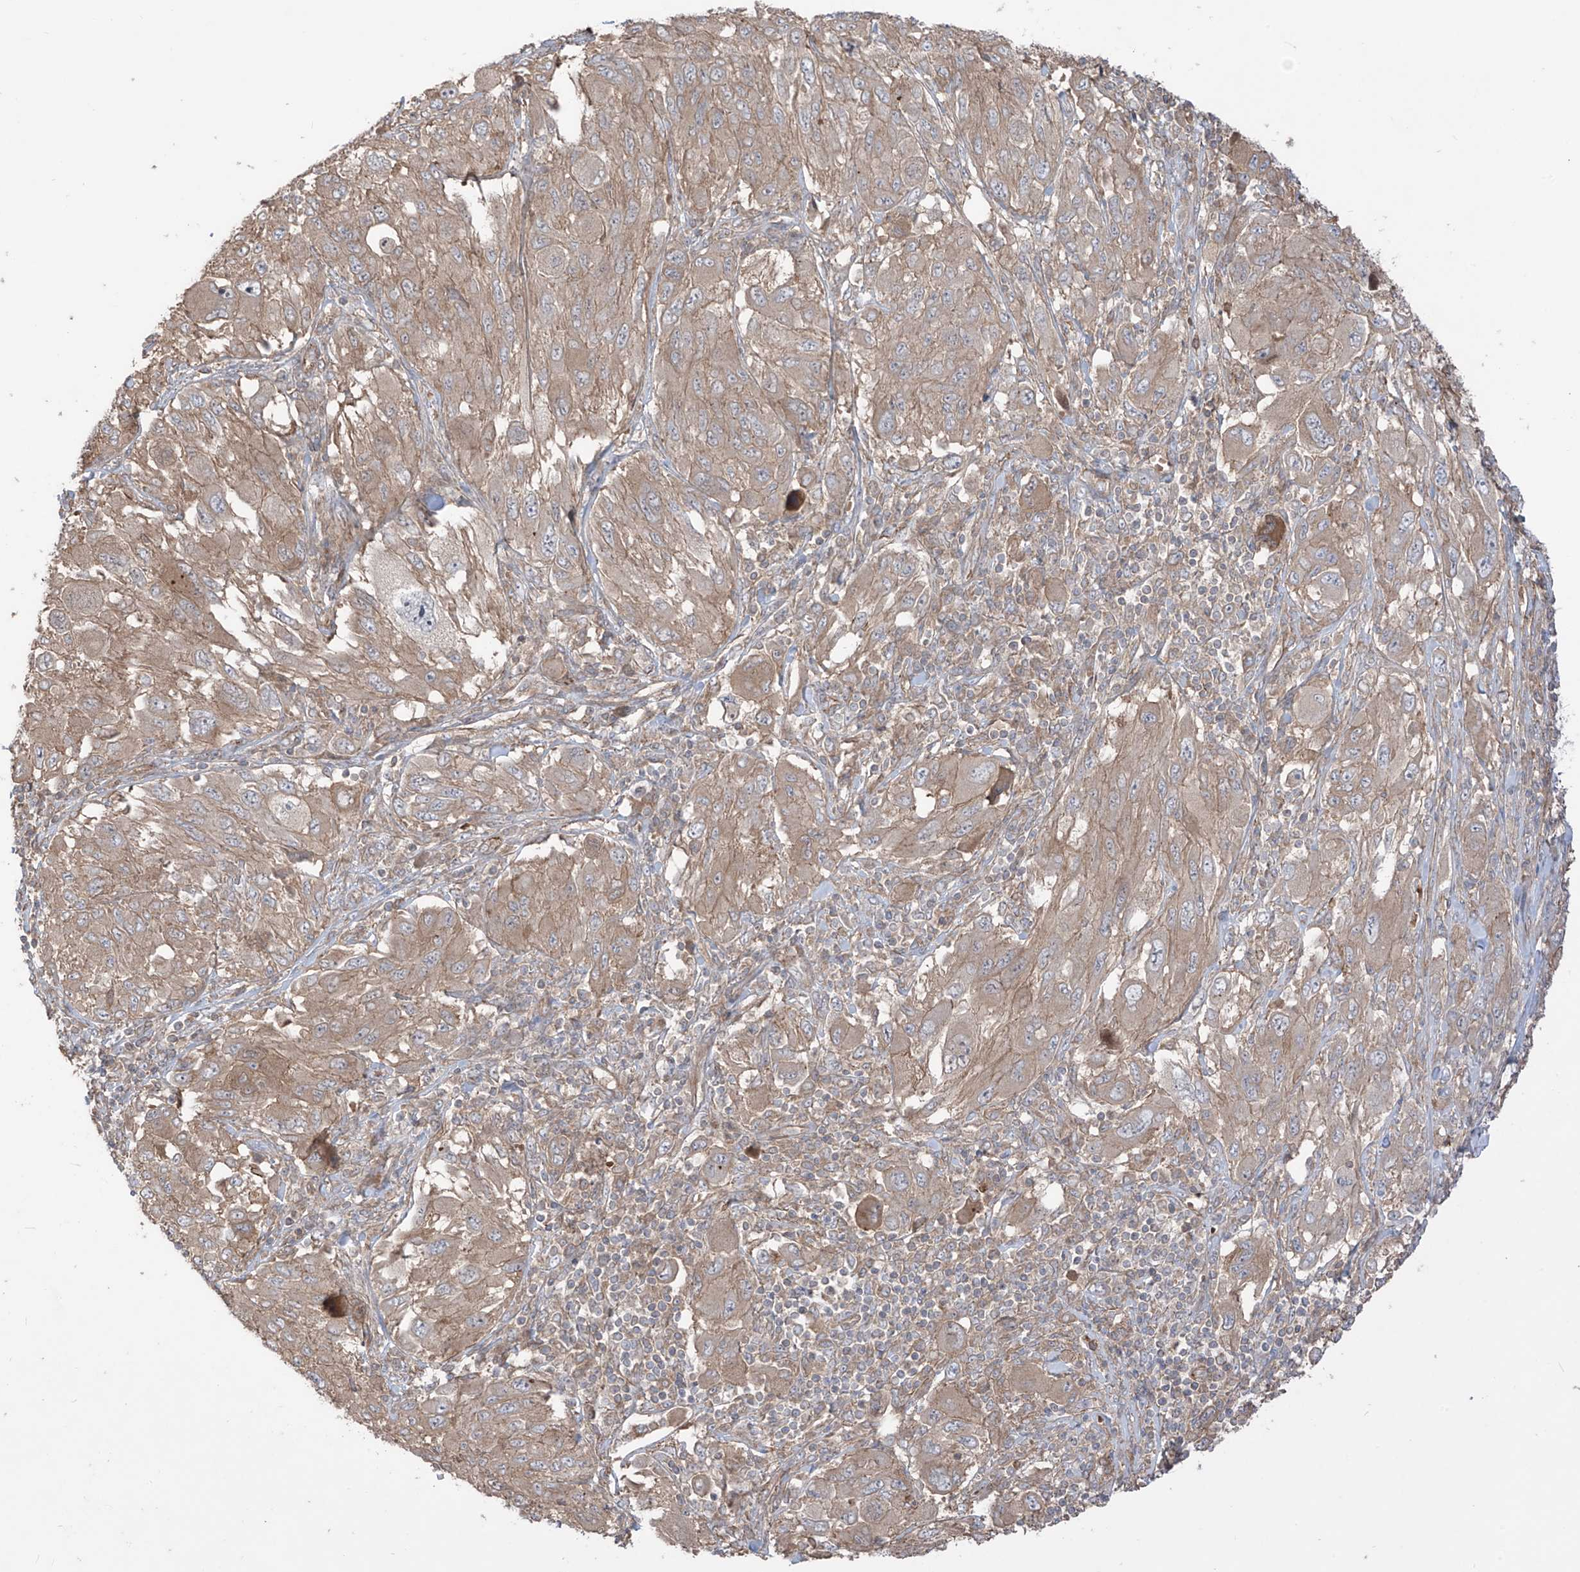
{"staining": {"intensity": "weak", "quantity": ">75%", "location": "cytoplasmic/membranous"}, "tissue": "melanoma", "cell_type": "Tumor cells", "image_type": "cancer", "snomed": [{"axis": "morphology", "description": "Malignant melanoma, NOS"}, {"axis": "topography", "description": "Skin"}], "caption": "Protein staining of malignant melanoma tissue reveals weak cytoplasmic/membranous staining in about >75% of tumor cells.", "gene": "TRMU", "patient": {"sex": "female", "age": 91}}